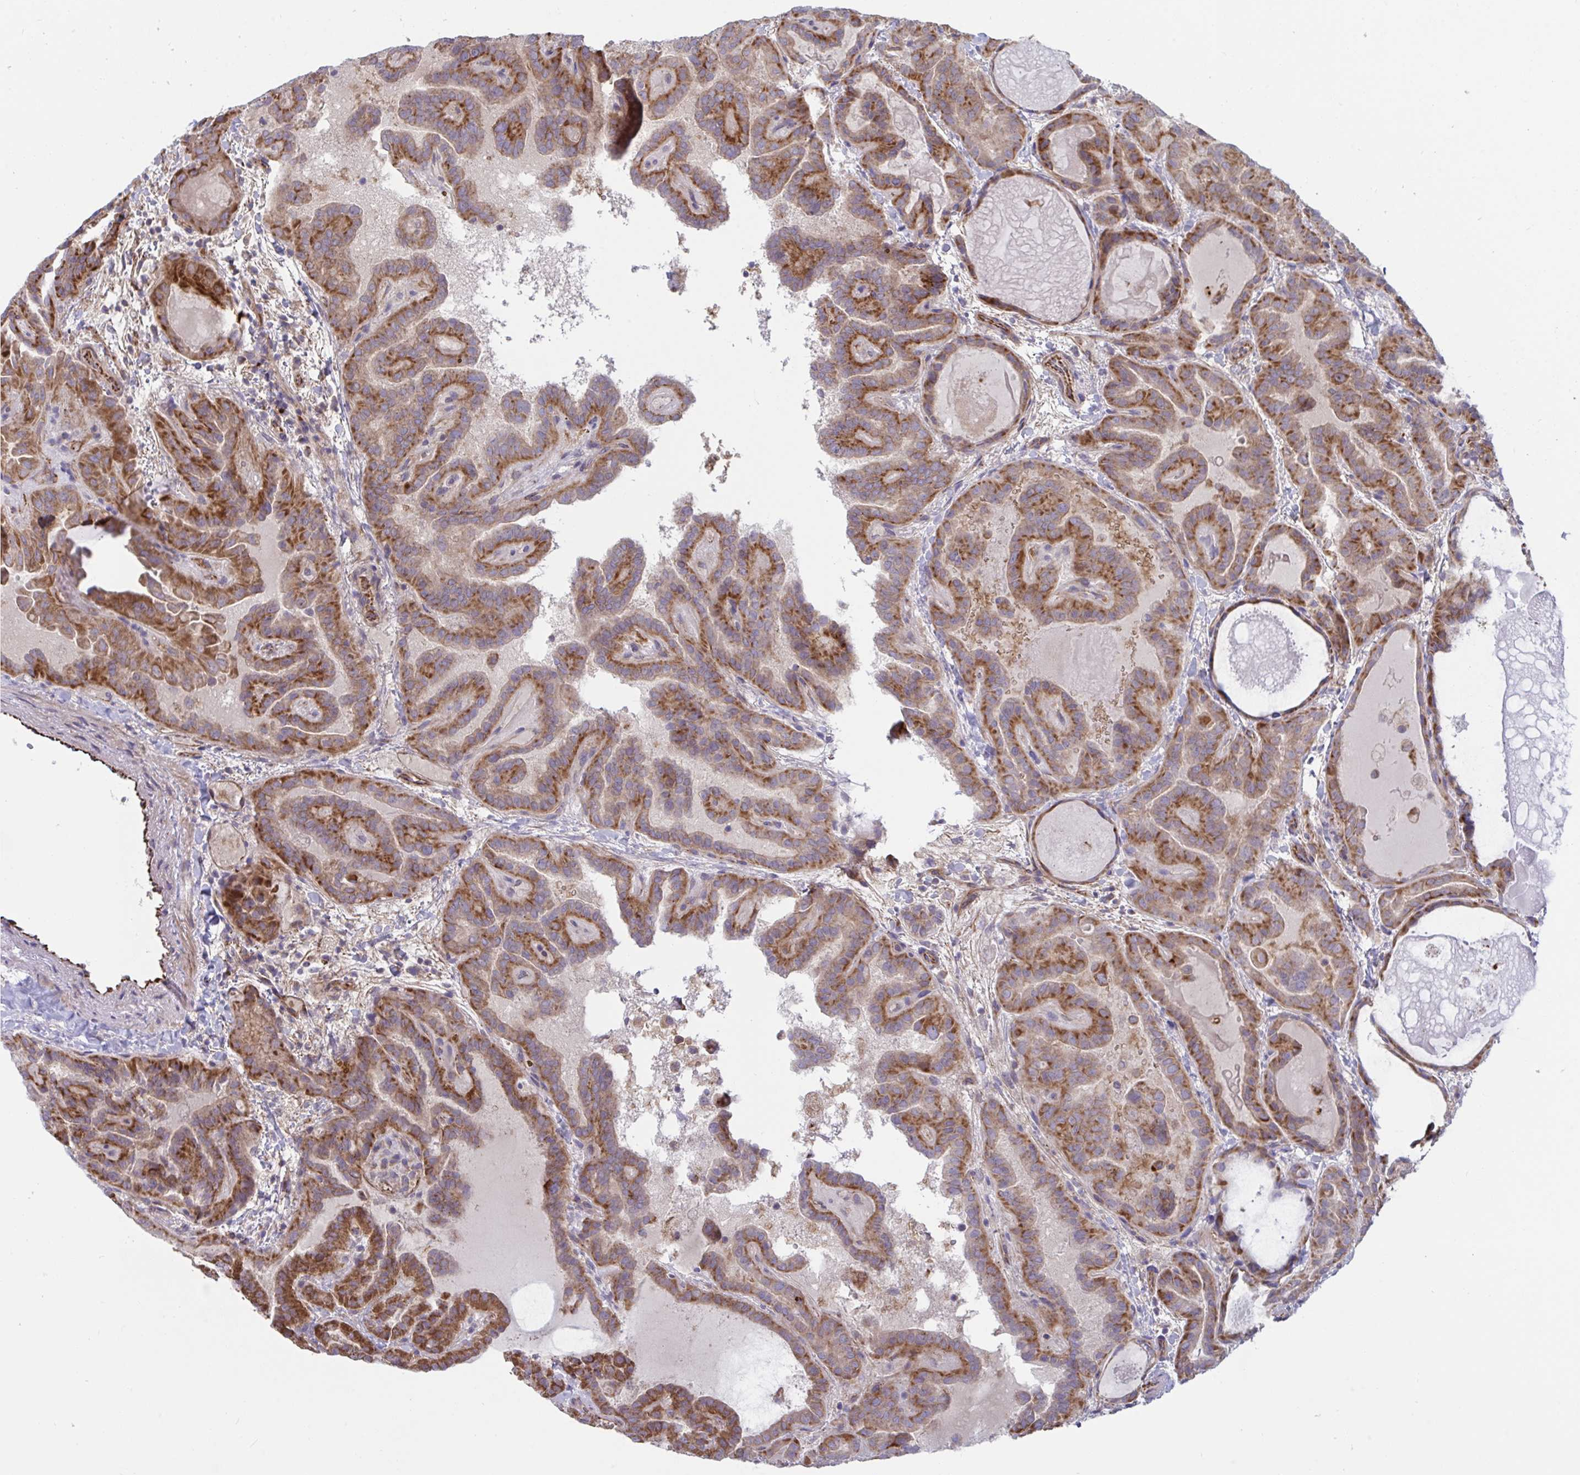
{"staining": {"intensity": "strong", "quantity": ">75%", "location": "cytoplasmic/membranous"}, "tissue": "thyroid cancer", "cell_type": "Tumor cells", "image_type": "cancer", "snomed": [{"axis": "morphology", "description": "Papillary adenocarcinoma, NOS"}, {"axis": "topography", "description": "Thyroid gland"}], "caption": "Immunohistochemical staining of thyroid cancer (papillary adenocarcinoma) reveals high levels of strong cytoplasmic/membranous staining in approximately >75% of tumor cells.", "gene": "SLC9A6", "patient": {"sex": "female", "age": 46}}